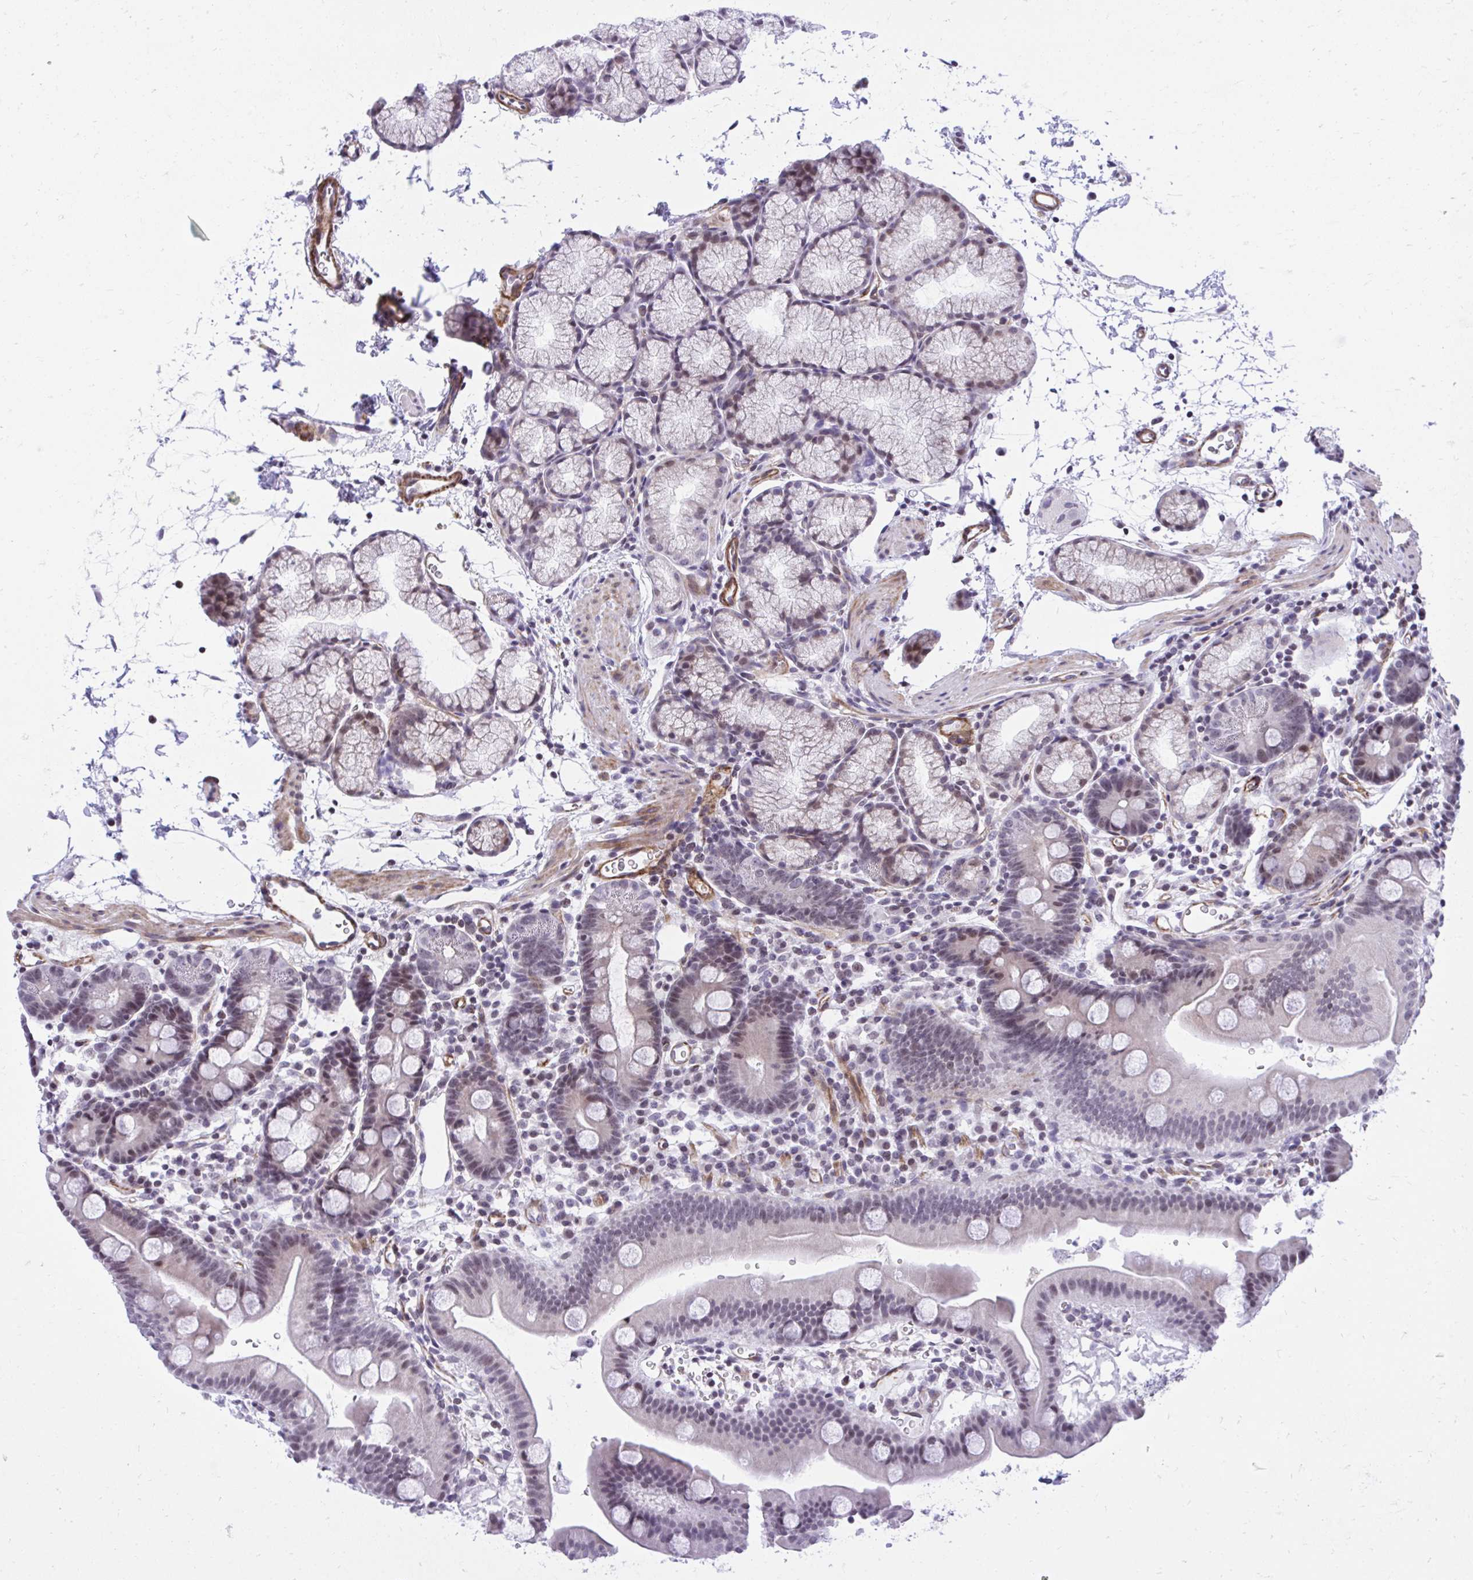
{"staining": {"intensity": "moderate", "quantity": "<25%", "location": "nuclear"}, "tissue": "duodenum", "cell_type": "Glandular cells", "image_type": "normal", "snomed": [{"axis": "morphology", "description": "Normal tissue, NOS"}, {"axis": "topography", "description": "Duodenum"}], "caption": "Immunohistochemistry (IHC) (DAB) staining of normal duodenum exhibits moderate nuclear protein expression in about <25% of glandular cells.", "gene": "KCNN4", "patient": {"sex": "male", "age": 59}}